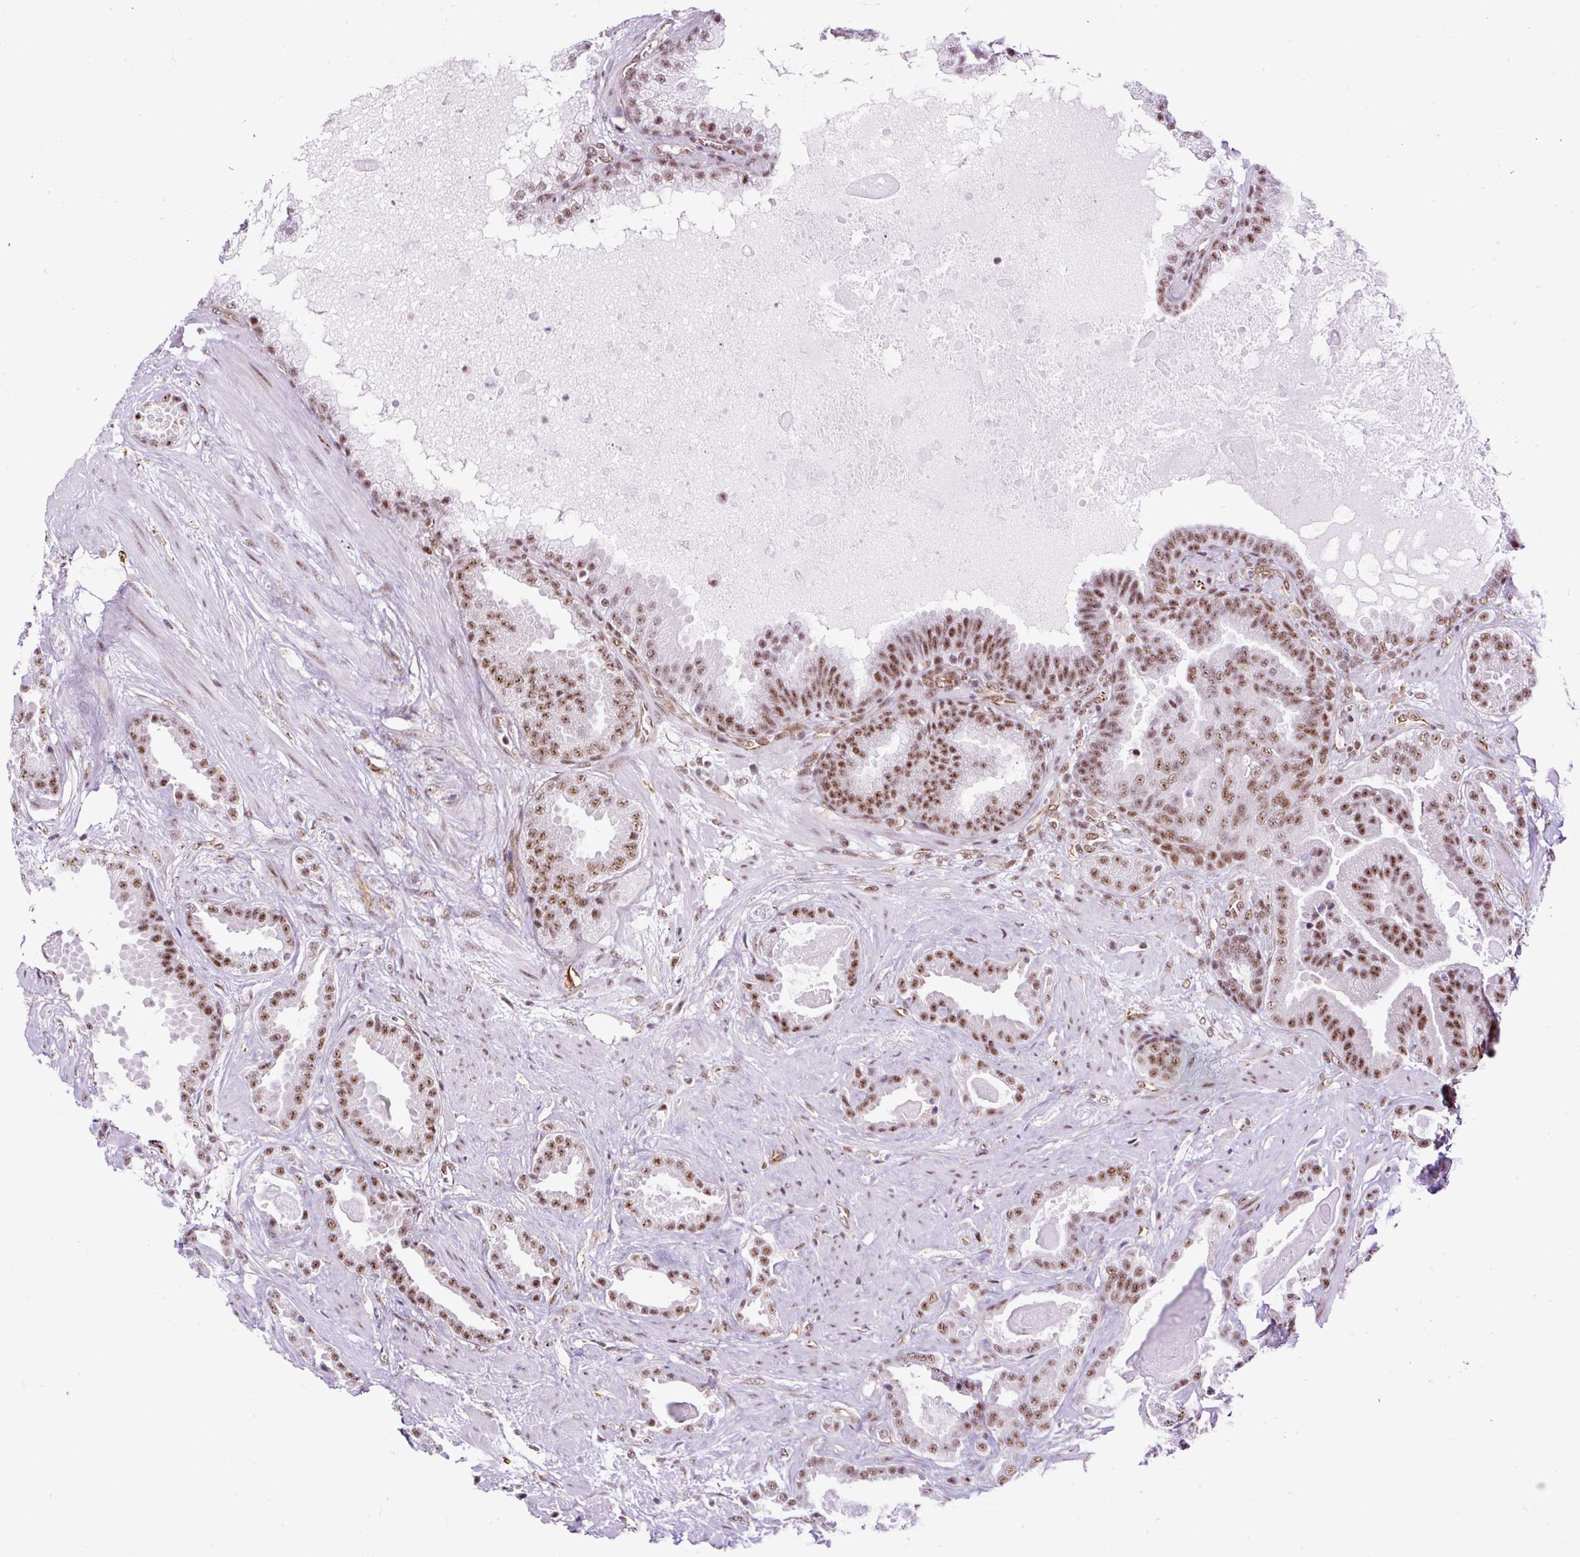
{"staining": {"intensity": "moderate", "quantity": ">75%", "location": "nuclear"}, "tissue": "prostate cancer", "cell_type": "Tumor cells", "image_type": "cancer", "snomed": [{"axis": "morphology", "description": "Adenocarcinoma, Low grade"}, {"axis": "topography", "description": "Prostate"}], "caption": "About >75% of tumor cells in human prostate cancer display moderate nuclear protein positivity as visualized by brown immunohistochemical staining.", "gene": "LUC7L2", "patient": {"sex": "male", "age": 62}}